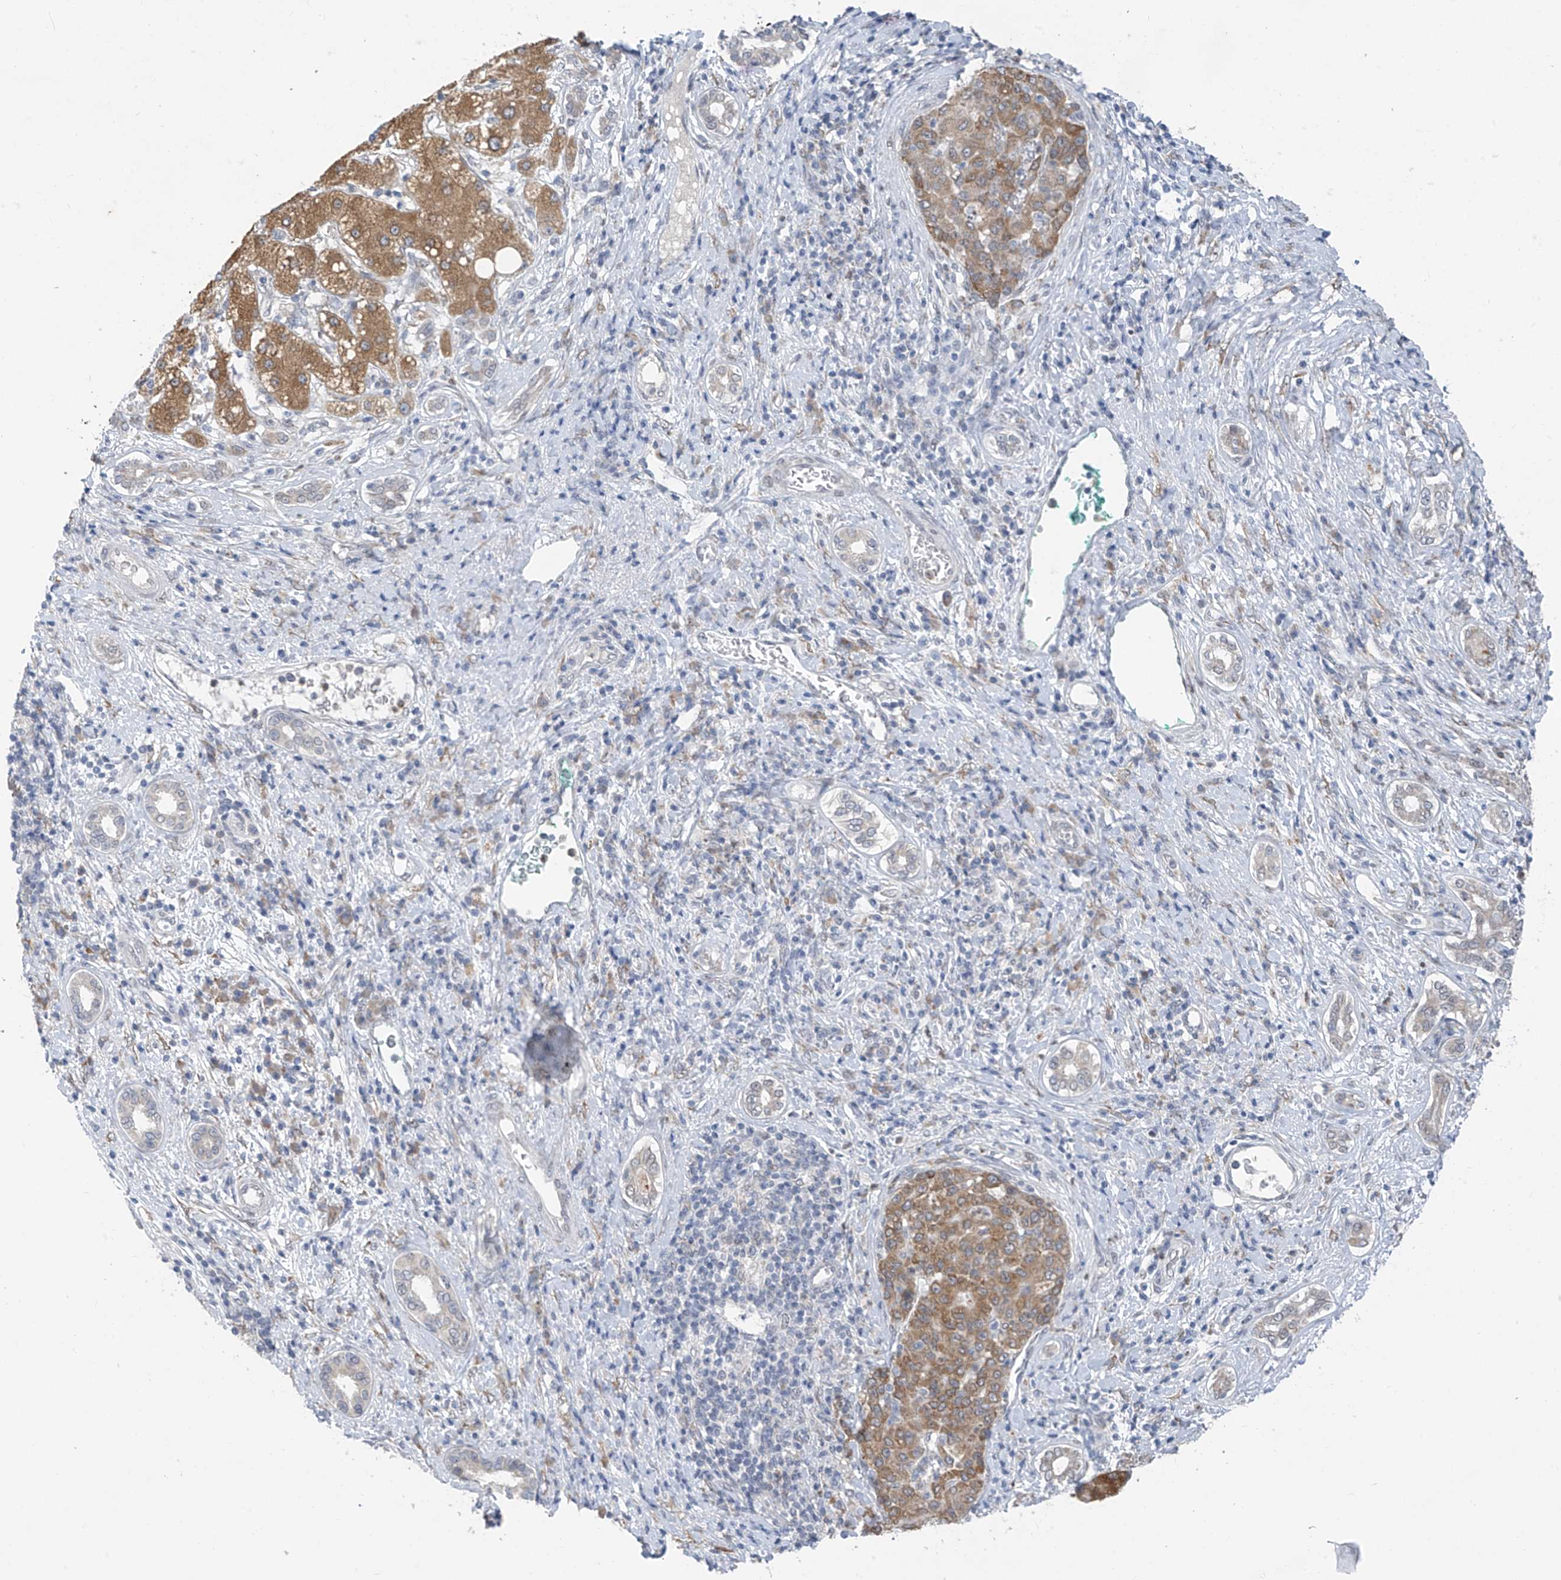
{"staining": {"intensity": "moderate", "quantity": ">75%", "location": "cytoplasmic/membranous"}, "tissue": "liver cancer", "cell_type": "Tumor cells", "image_type": "cancer", "snomed": [{"axis": "morphology", "description": "Carcinoma, Hepatocellular, NOS"}, {"axis": "topography", "description": "Liver"}], "caption": "DAB immunohistochemical staining of hepatocellular carcinoma (liver) exhibits moderate cytoplasmic/membranous protein expression in about >75% of tumor cells.", "gene": "CYP4V2", "patient": {"sex": "male", "age": 65}}